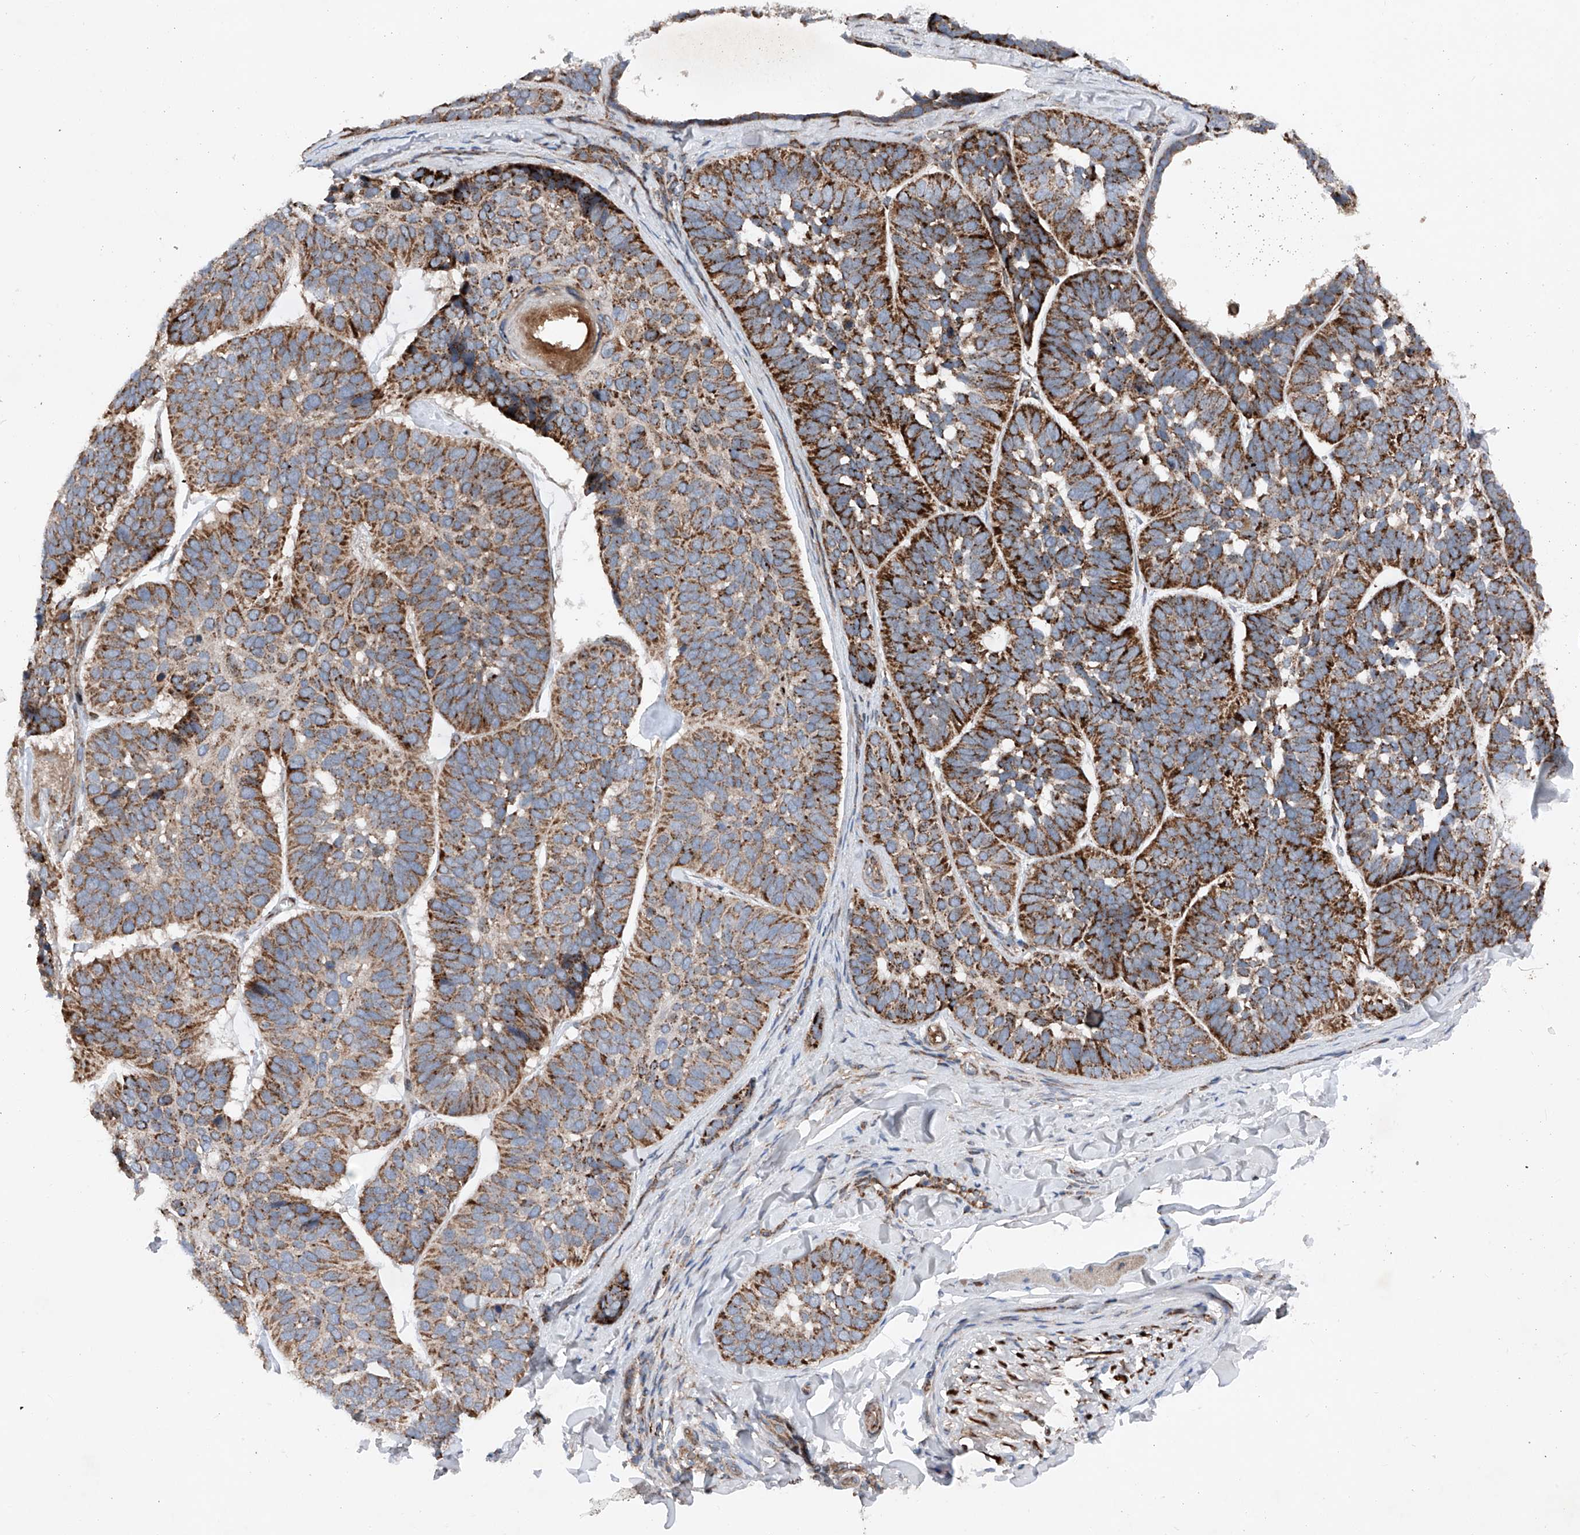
{"staining": {"intensity": "strong", "quantity": ">75%", "location": "cytoplasmic/membranous"}, "tissue": "skin cancer", "cell_type": "Tumor cells", "image_type": "cancer", "snomed": [{"axis": "morphology", "description": "Basal cell carcinoma"}, {"axis": "topography", "description": "Skin"}], "caption": "Basal cell carcinoma (skin) was stained to show a protein in brown. There is high levels of strong cytoplasmic/membranous expression in about >75% of tumor cells.", "gene": "DAD1", "patient": {"sex": "male", "age": 62}}